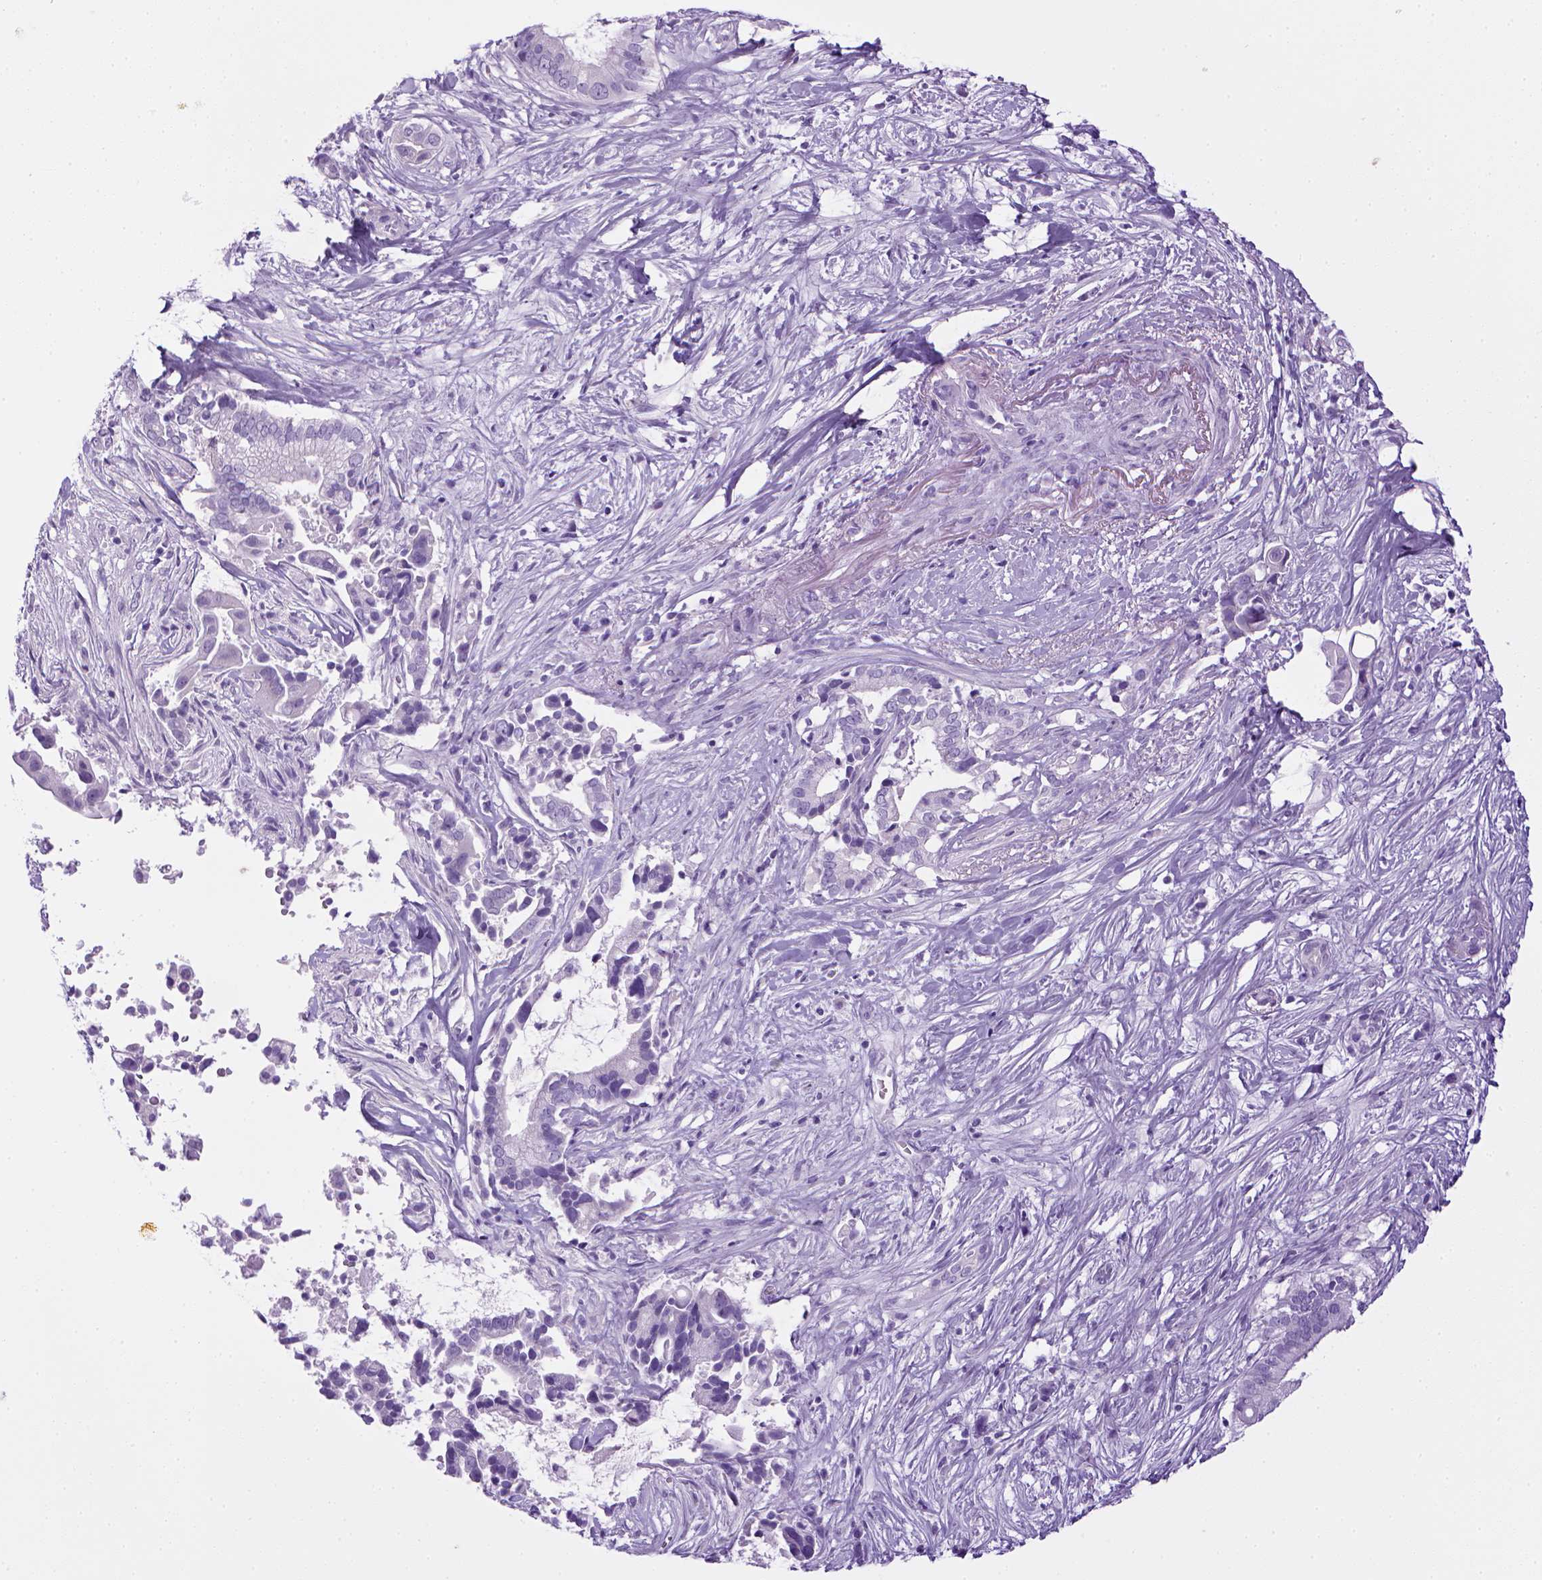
{"staining": {"intensity": "negative", "quantity": "none", "location": "none"}, "tissue": "pancreatic cancer", "cell_type": "Tumor cells", "image_type": "cancer", "snomed": [{"axis": "morphology", "description": "Adenocarcinoma, NOS"}, {"axis": "topography", "description": "Pancreas"}], "caption": "DAB immunohistochemical staining of human pancreatic adenocarcinoma shows no significant staining in tumor cells. (DAB immunohistochemistry (IHC), high magnification).", "gene": "SGCG", "patient": {"sex": "male", "age": 61}}